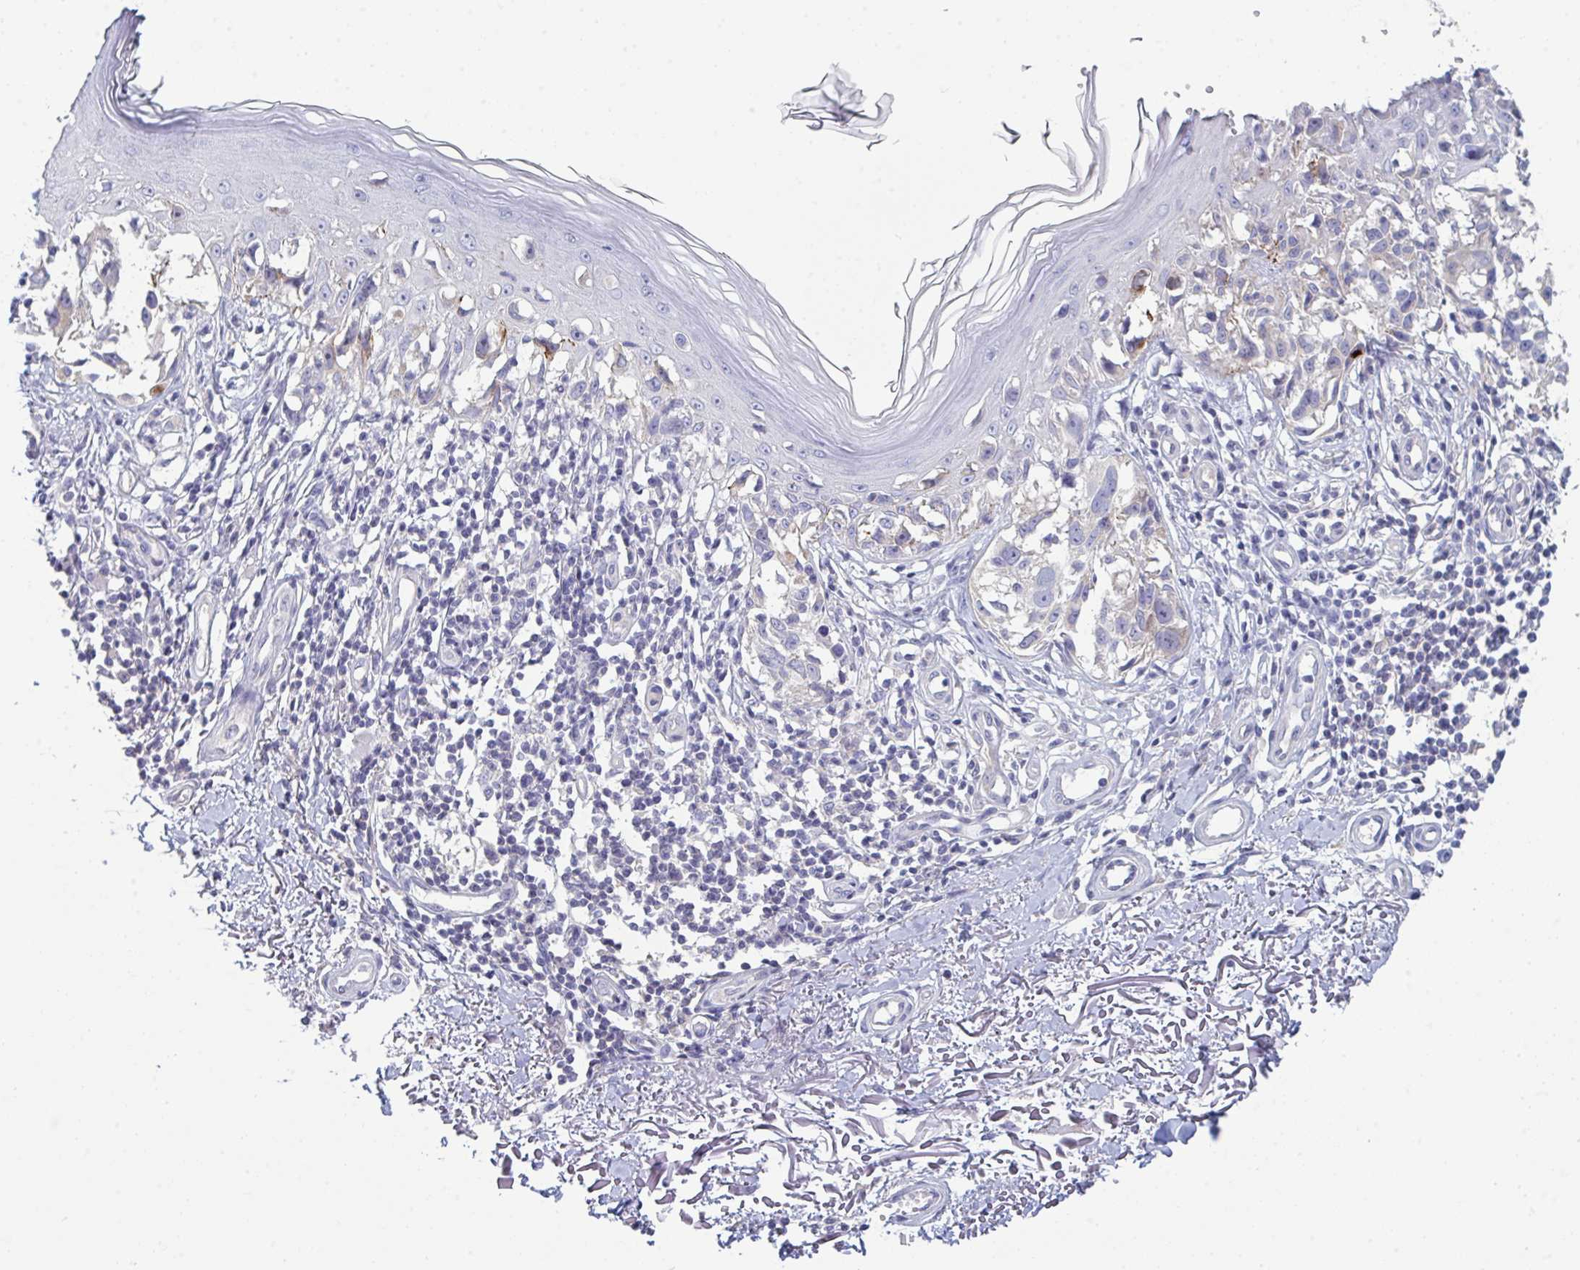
{"staining": {"intensity": "negative", "quantity": "none", "location": "none"}, "tissue": "melanoma", "cell_type": "Tumor cells", "image_type": "cancer", "snomed": [{"axis": "morphology", "description": "Malignant melanoma, NOS"}, {"axis": "topography", "description": "Skin"}], "caption": "This is an immunohistochemistry (IHC) photomicrograph of human malignant melanoma. There is no staining in tumor cells.", "gene": "HGFAC", "patient": {"sex": "male", "age": 73}}